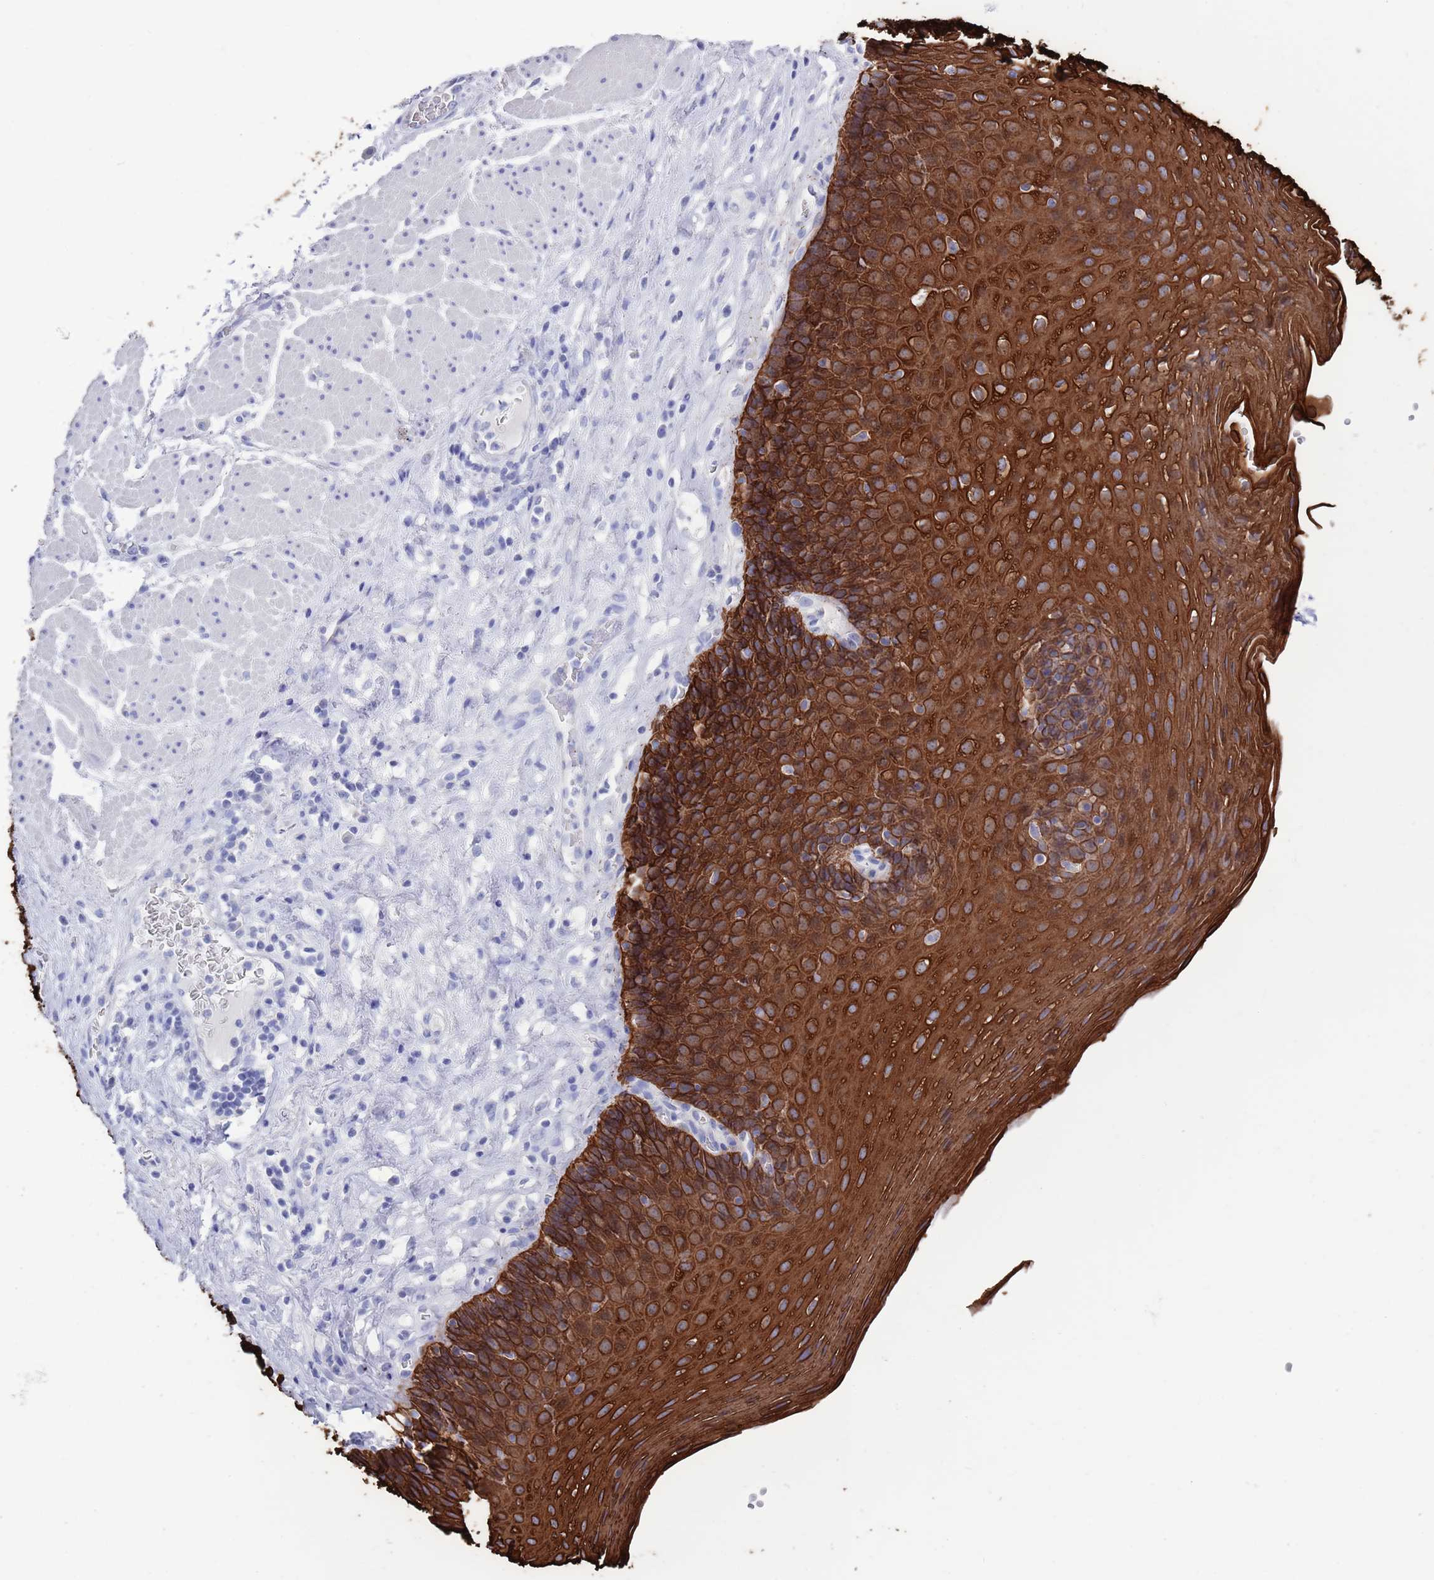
{"staining": {"intensity": "strong", "quantity": ">75%", "location": "cytoplasmic/membranous"}, "tissue": "esophagus", "cell_type": "Squamous epithelial cells", "image_type": "normal", "snomed": [{"axis": "morphology", "description": "Normal tissue, NOS"}, {"axis": "topography", "description": "Esophagus"}], "caption": "IHC image of benign human esophagus stained for a protein (brown), which demonstrates high levels of strong cytoplasmic/membranous expression in approximately >75% of squamous epithelial cells.", "gene": "MTMR2", "patient": {"sex": "female", "age": 66}}